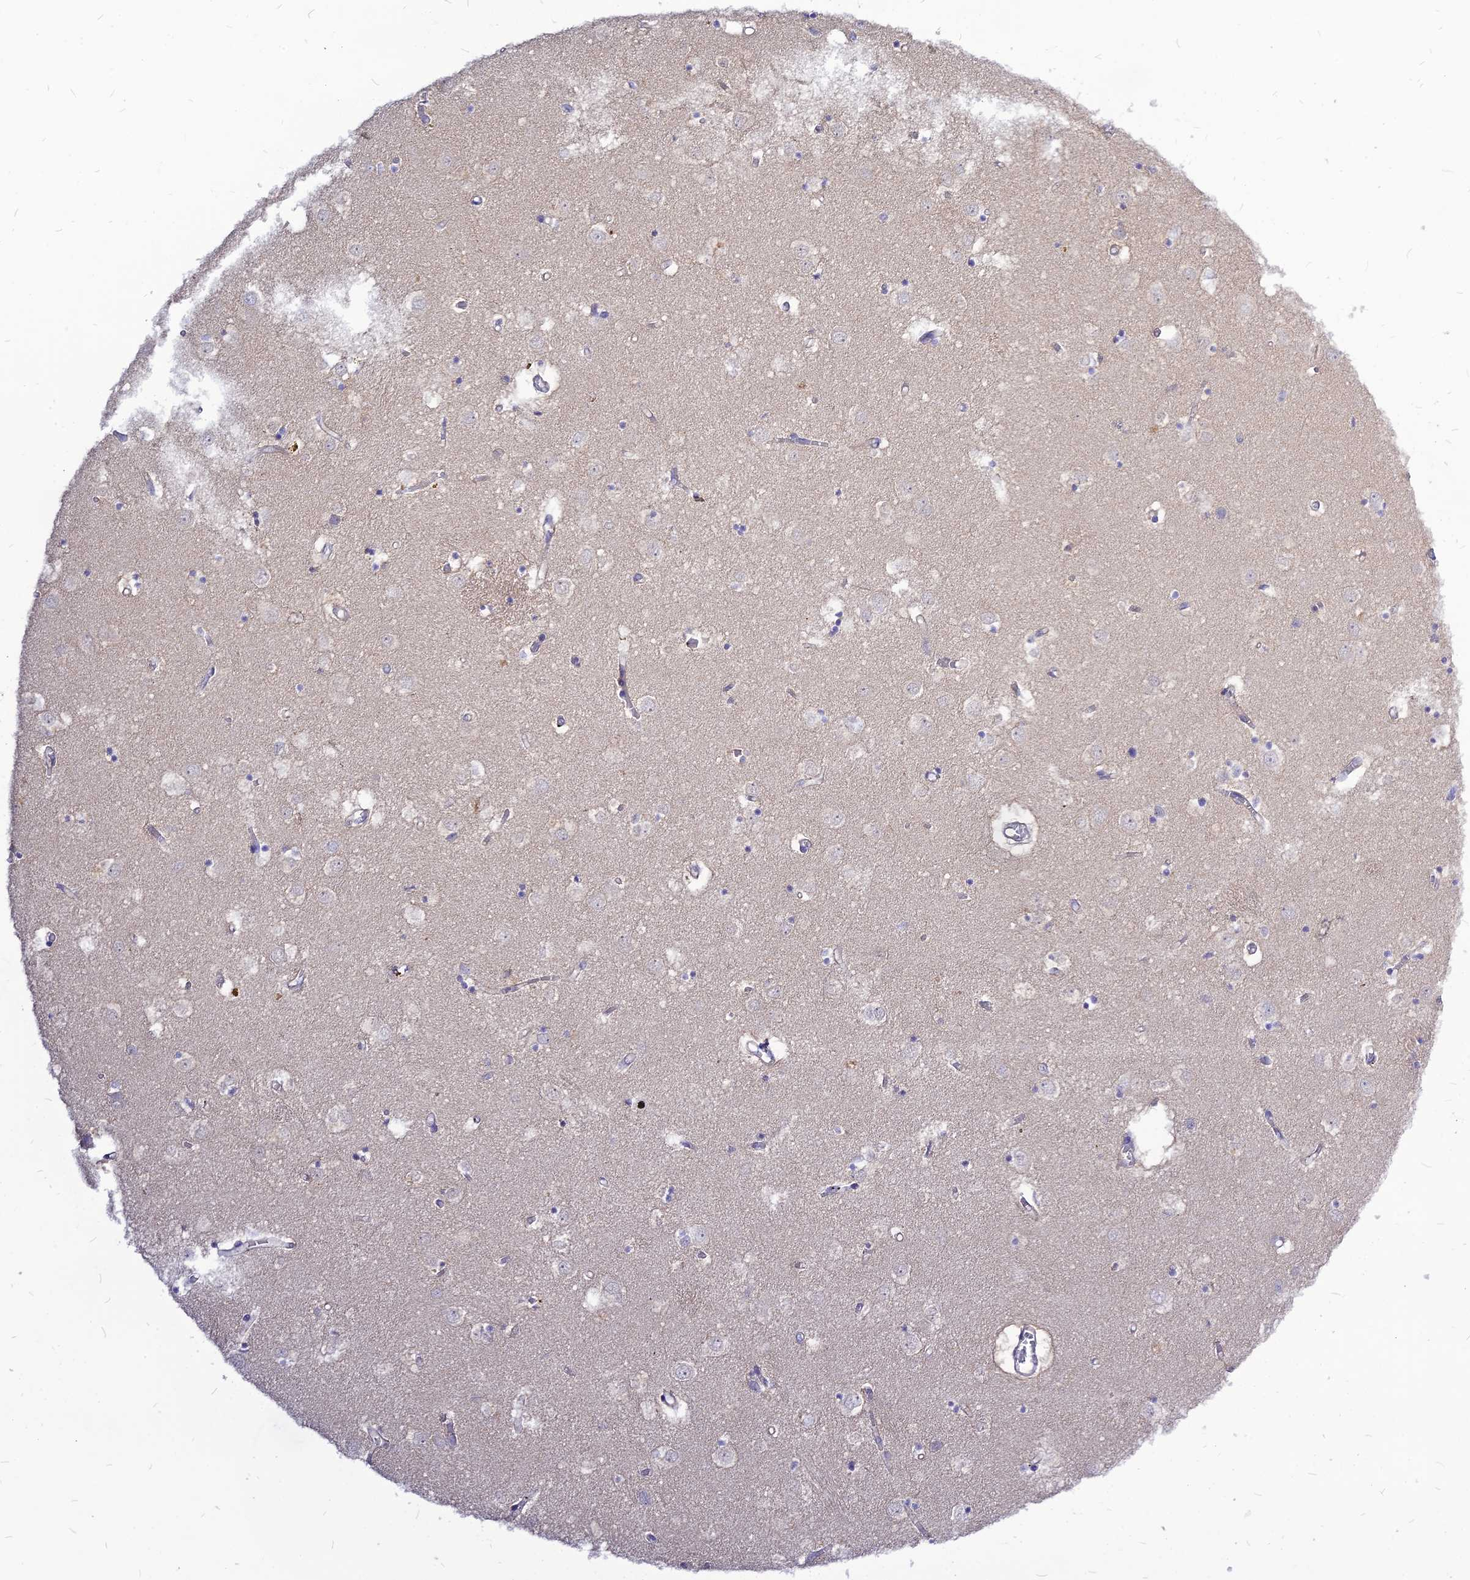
{"staining": {"intensity": "negative", "quantity": "none", "location": "none"}, "tissue": "caudate", "cell_type": "Glial cells", "image_type": "normal", "snomed": [{"axis": "morphology", "description": "Normal tissue, NOS"}, {"axis": "topography", "description": "Lateral ventricle wall"}], "caption": "This is an immunohistochemistry (IHC) photomicrograph of unremarkable human caudate. There is no staining in glial cells.", "gene": "CZIB", "patient": {"sex": "male", "age": 70}}